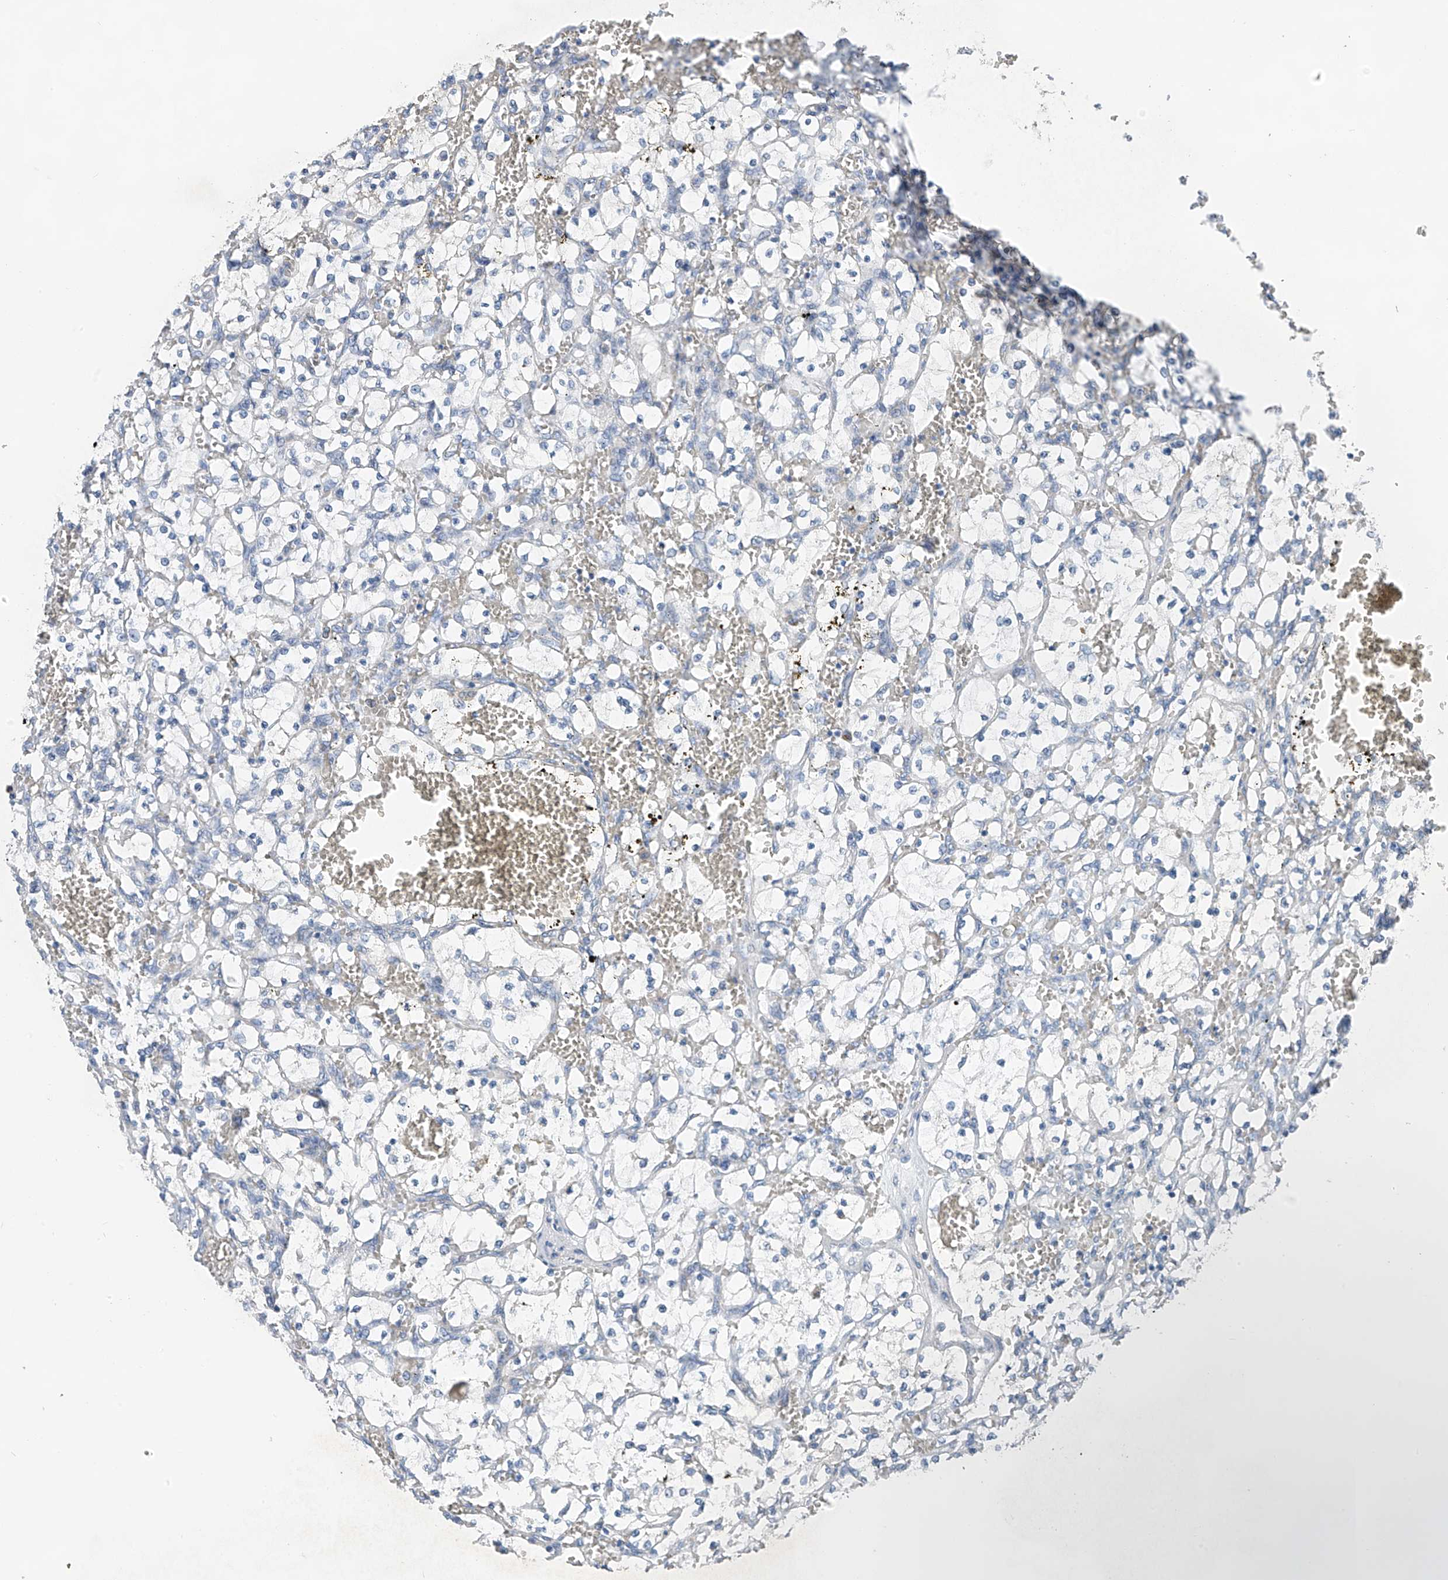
{"staining": {"intensity": "negative", "quantity": "none", "location": "none"}, "tissue": "renal cancer", "cell_type": "Tumor cells", "image_type": "cancer", "snomed": [{"axis": "morphology", "description": "Adenocarcinoma, NOS"}, {"axis": "topography", "description": "Kidney"}], "caption": "This histopathology image is of adenocarcinoma (renal) stained with IHC to label a protein in brown with the nuclei are counter-stained blue. There is no staining in tumor cells. The staining was performed using DAB to visualize the protein expression in brown, while the nuclei were stained in blue with hematoxylin (Magnification: 20x).", "gene": "GALNTL6", "patient": {"sex": "female", "age": 69}}